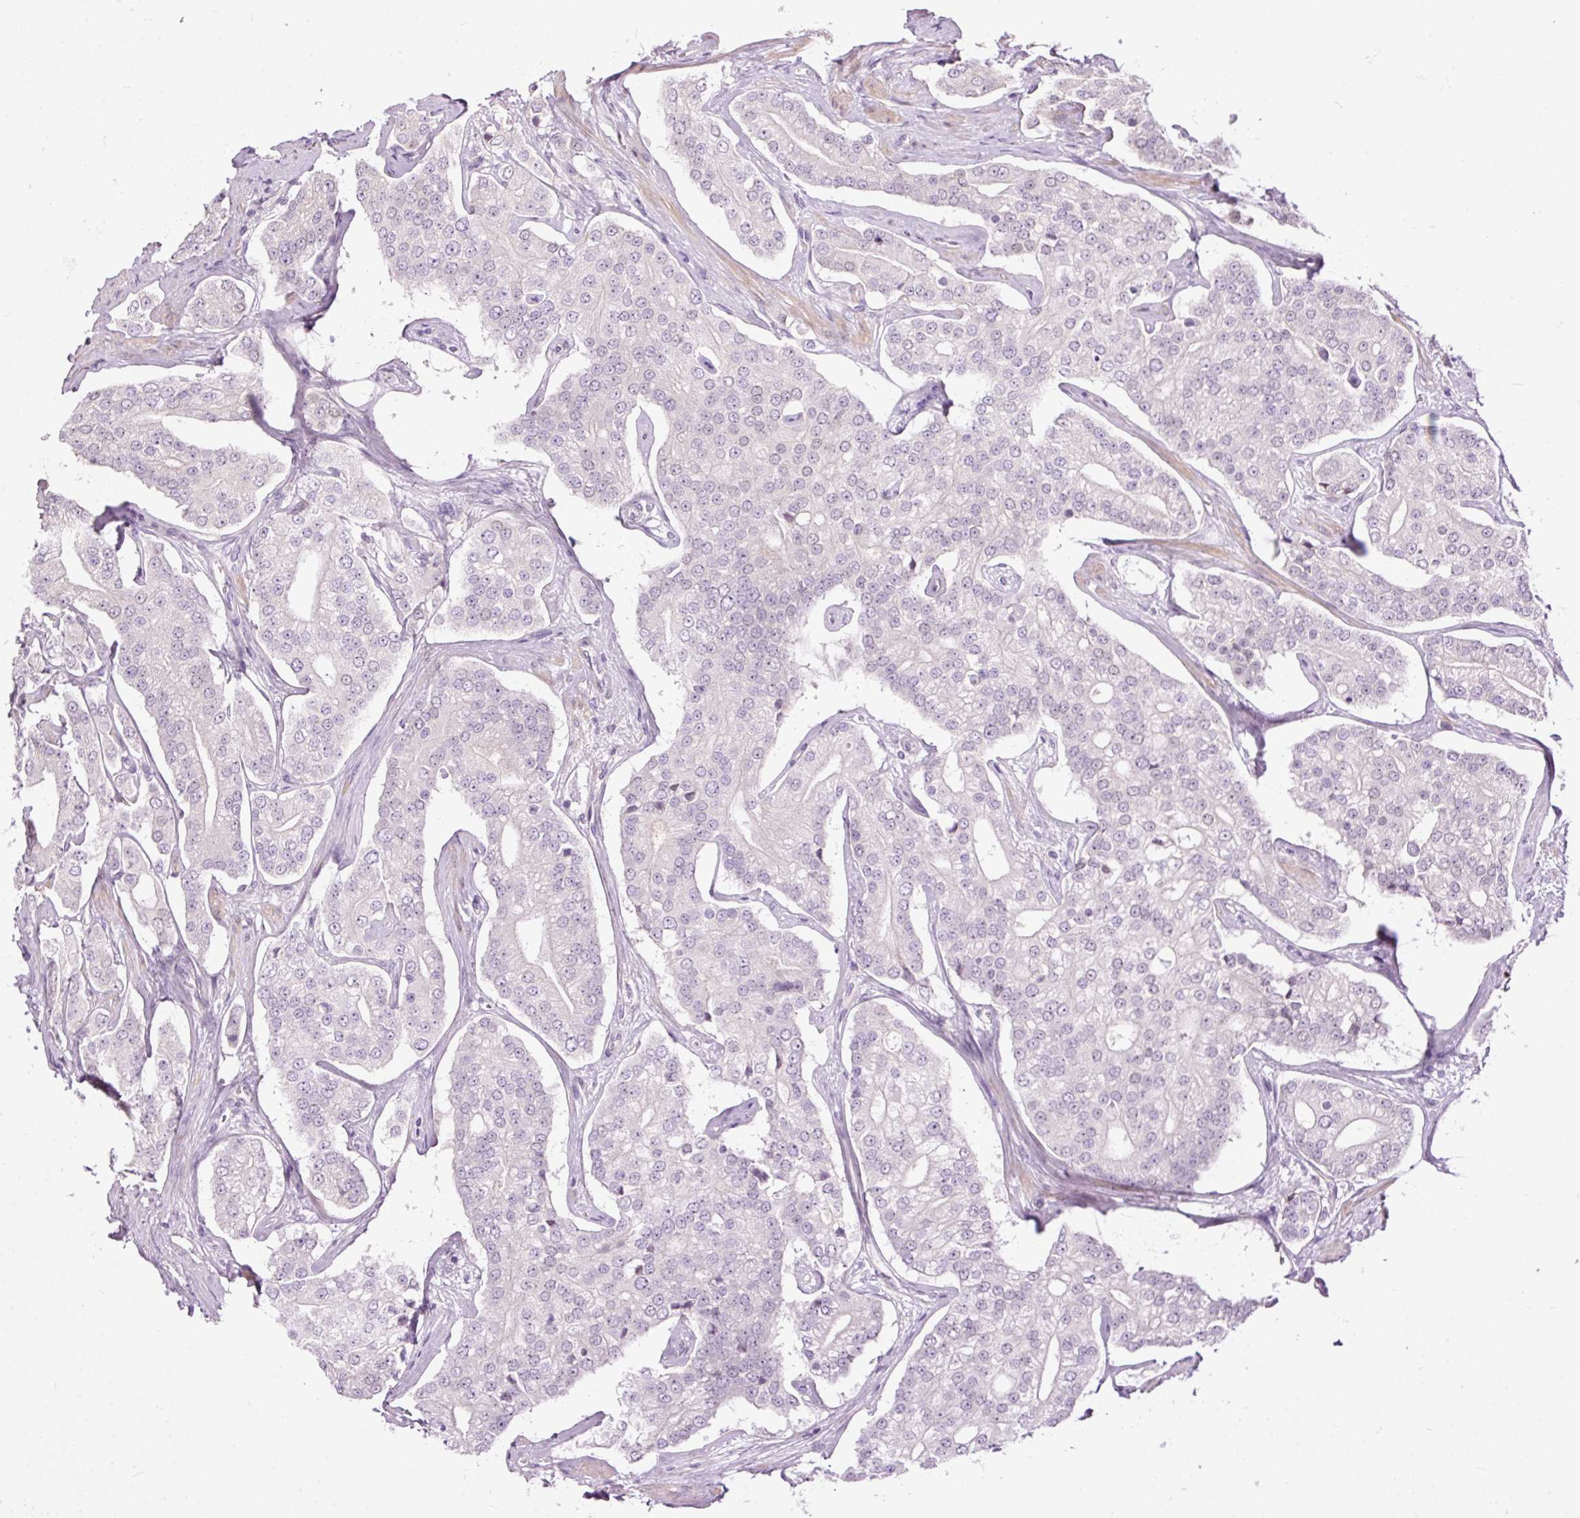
{"staining": {"intensity": "negative", "quantity": "none", "location": "none"}, "tissue": "prostate cancer", "cell_type": "Tumor cells", "image_type": "cancer", "snomed": [{"axis": "morphology", "description": "Adenocarcinoma, High grade"}, {"axis": "topography", "description": "Prostate"}], "caption": "Immunohistochemistry histopathology image of neoplastic tissue: human high-grade adenocarcinoma (prostate) stained with DAB demonstrates no significant protein positivity in tumor cells.", "gene": "FCRL4", "patient": {"sex": "male", "age": 71}}